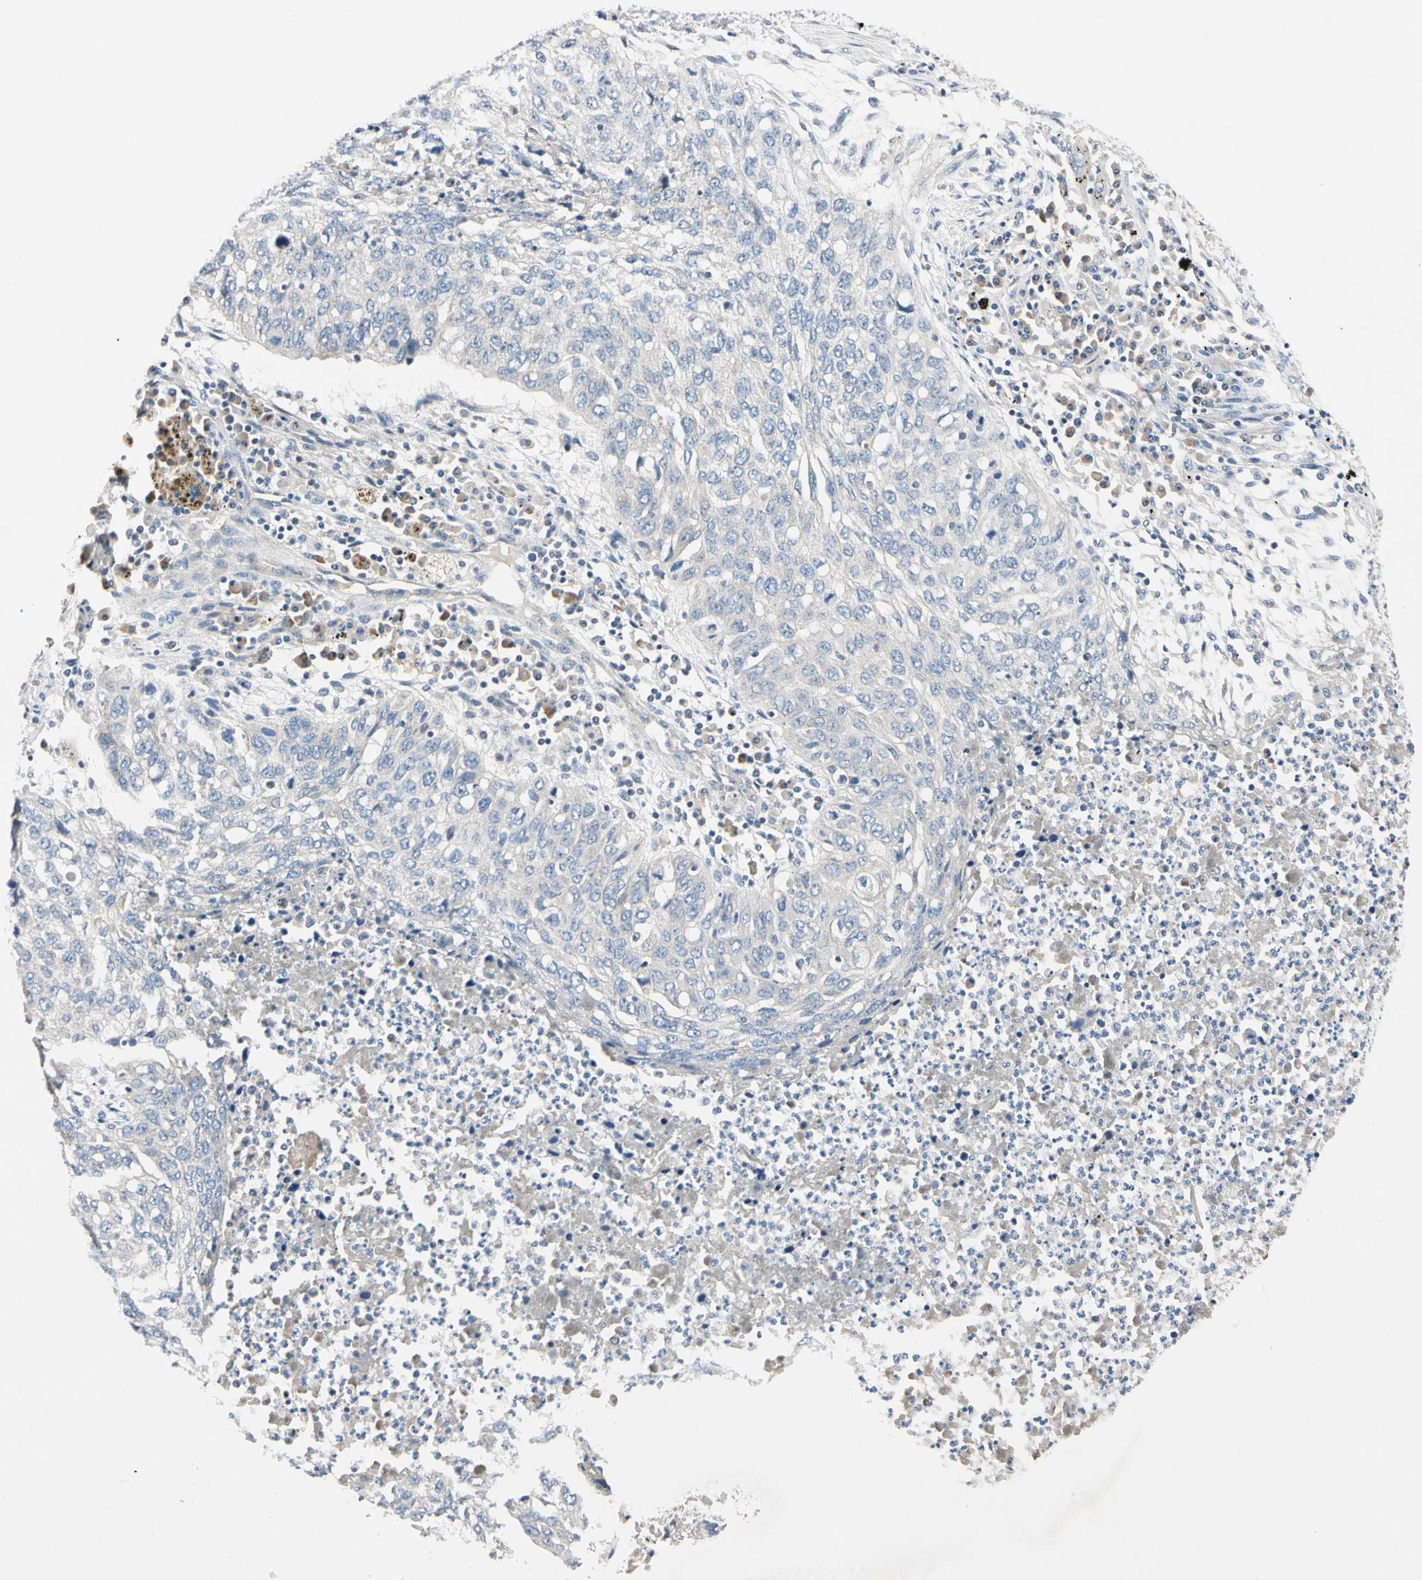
{"staining": {"intensity": "negative", "quantity": "none", "location": "none"}, "tissue": "lung cancer", "cell_type": "Tumor cells", "image_type": "cancer", "snomed": [{"axis": "morphology", "description": "Squamous cell carcinoma, NOS"}, {"axis": "topography", "description": "Lung"}], "caption": "The immunohistochemistry (IHC) photomicrograph has no significant expression in tumor cells of lung cancer (squamous cell carcinoma) tissue.", "gene": "GPR153", "patient": {"sex": "female", "age": 63}}